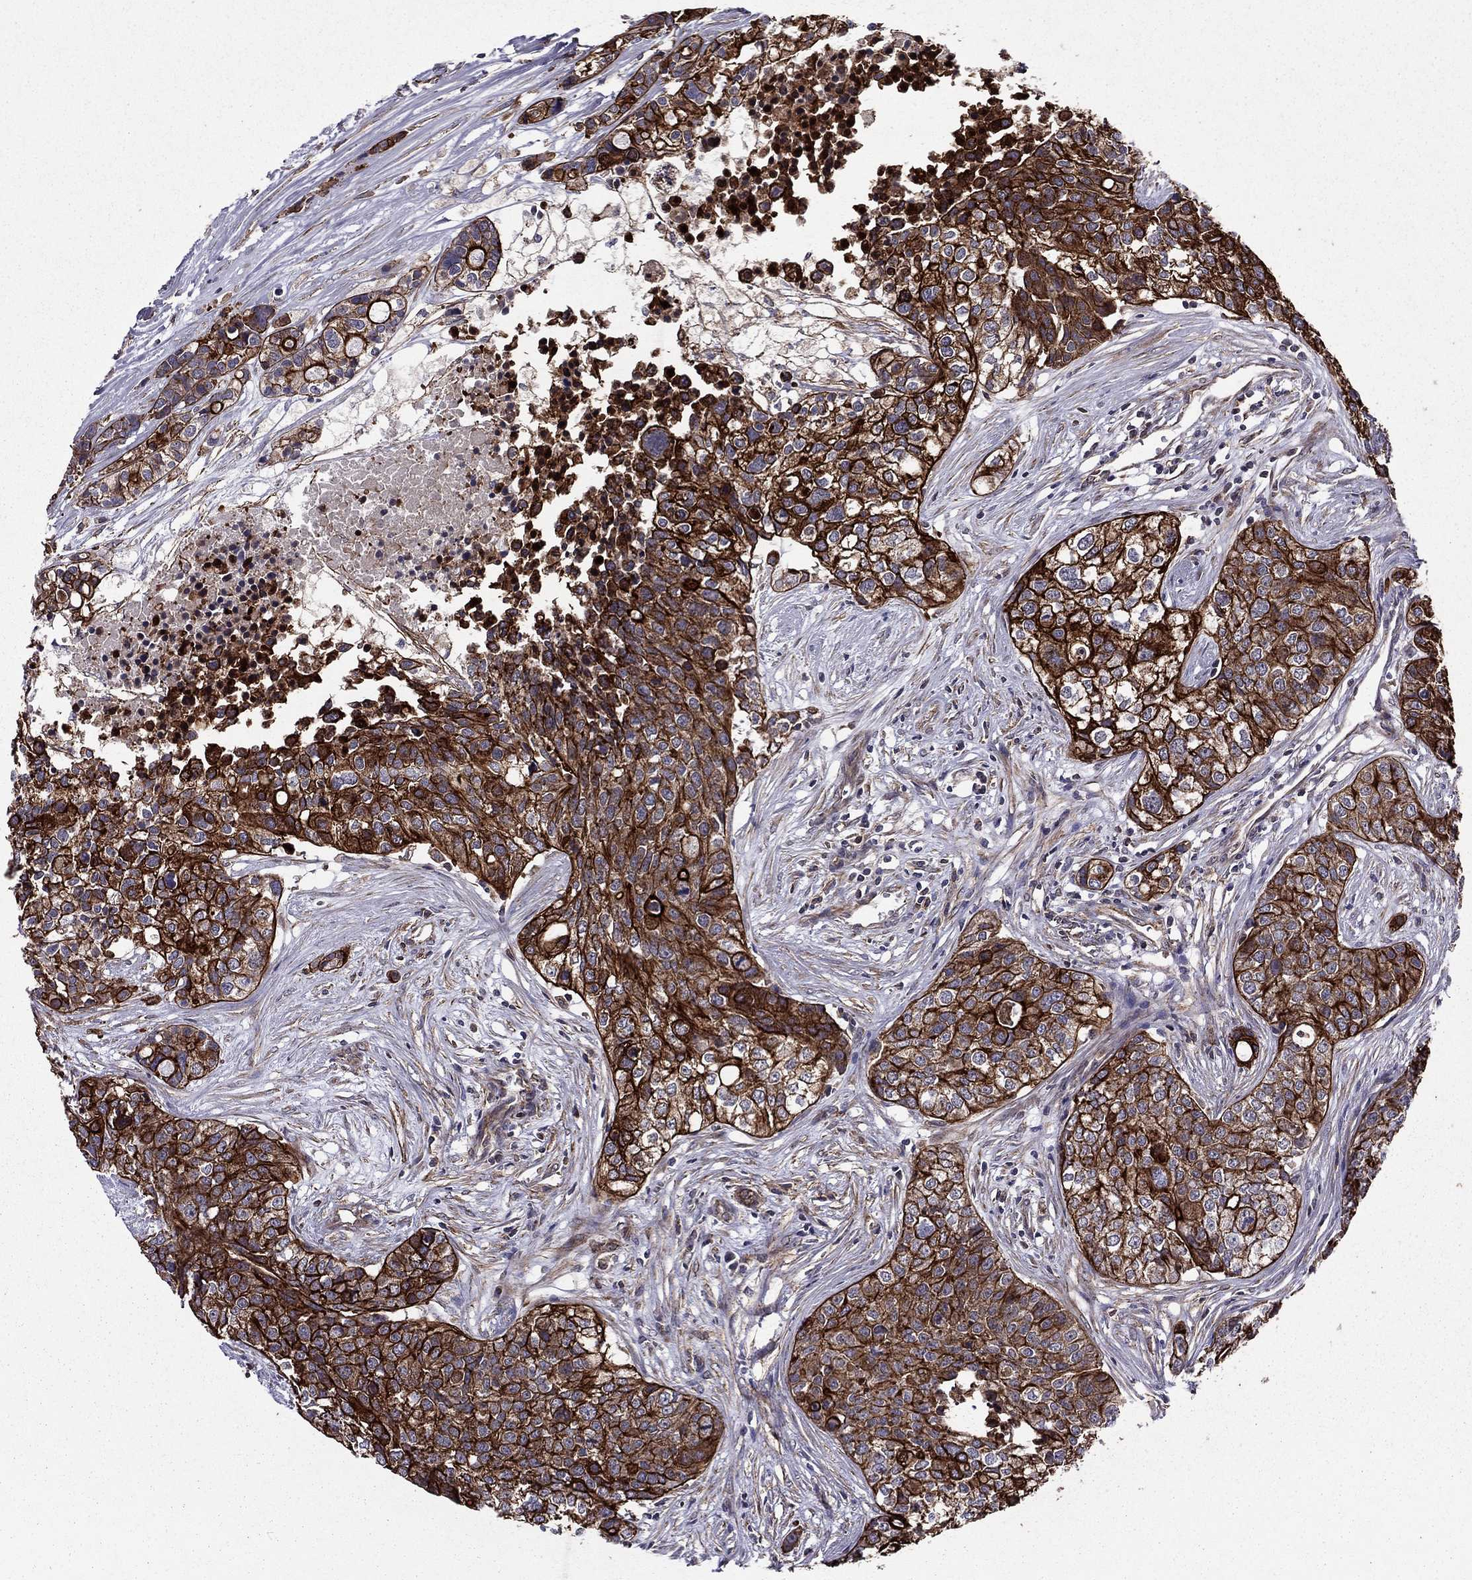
{"staining": {"intensity": "strong", "quantity": ">75%", "location": "cytoplasmic/membranous"}, "tissue": "carcinoid", "cell_type": "Tumor cells", "image_type": "cancer", "snomed": [{"axis": "morphology", "description": "Carcinoid, malignant, NOS"}, {"axis": "topography", "description": "Colon"}], "caption": "Human malignant carcinoid stained with a brown dye displays strong cytoplasmic/membranous positive expression in approximately >75% of tumor cells.", "gene": "SHMT1", "patient": {"sex": "male", "age": 81}}